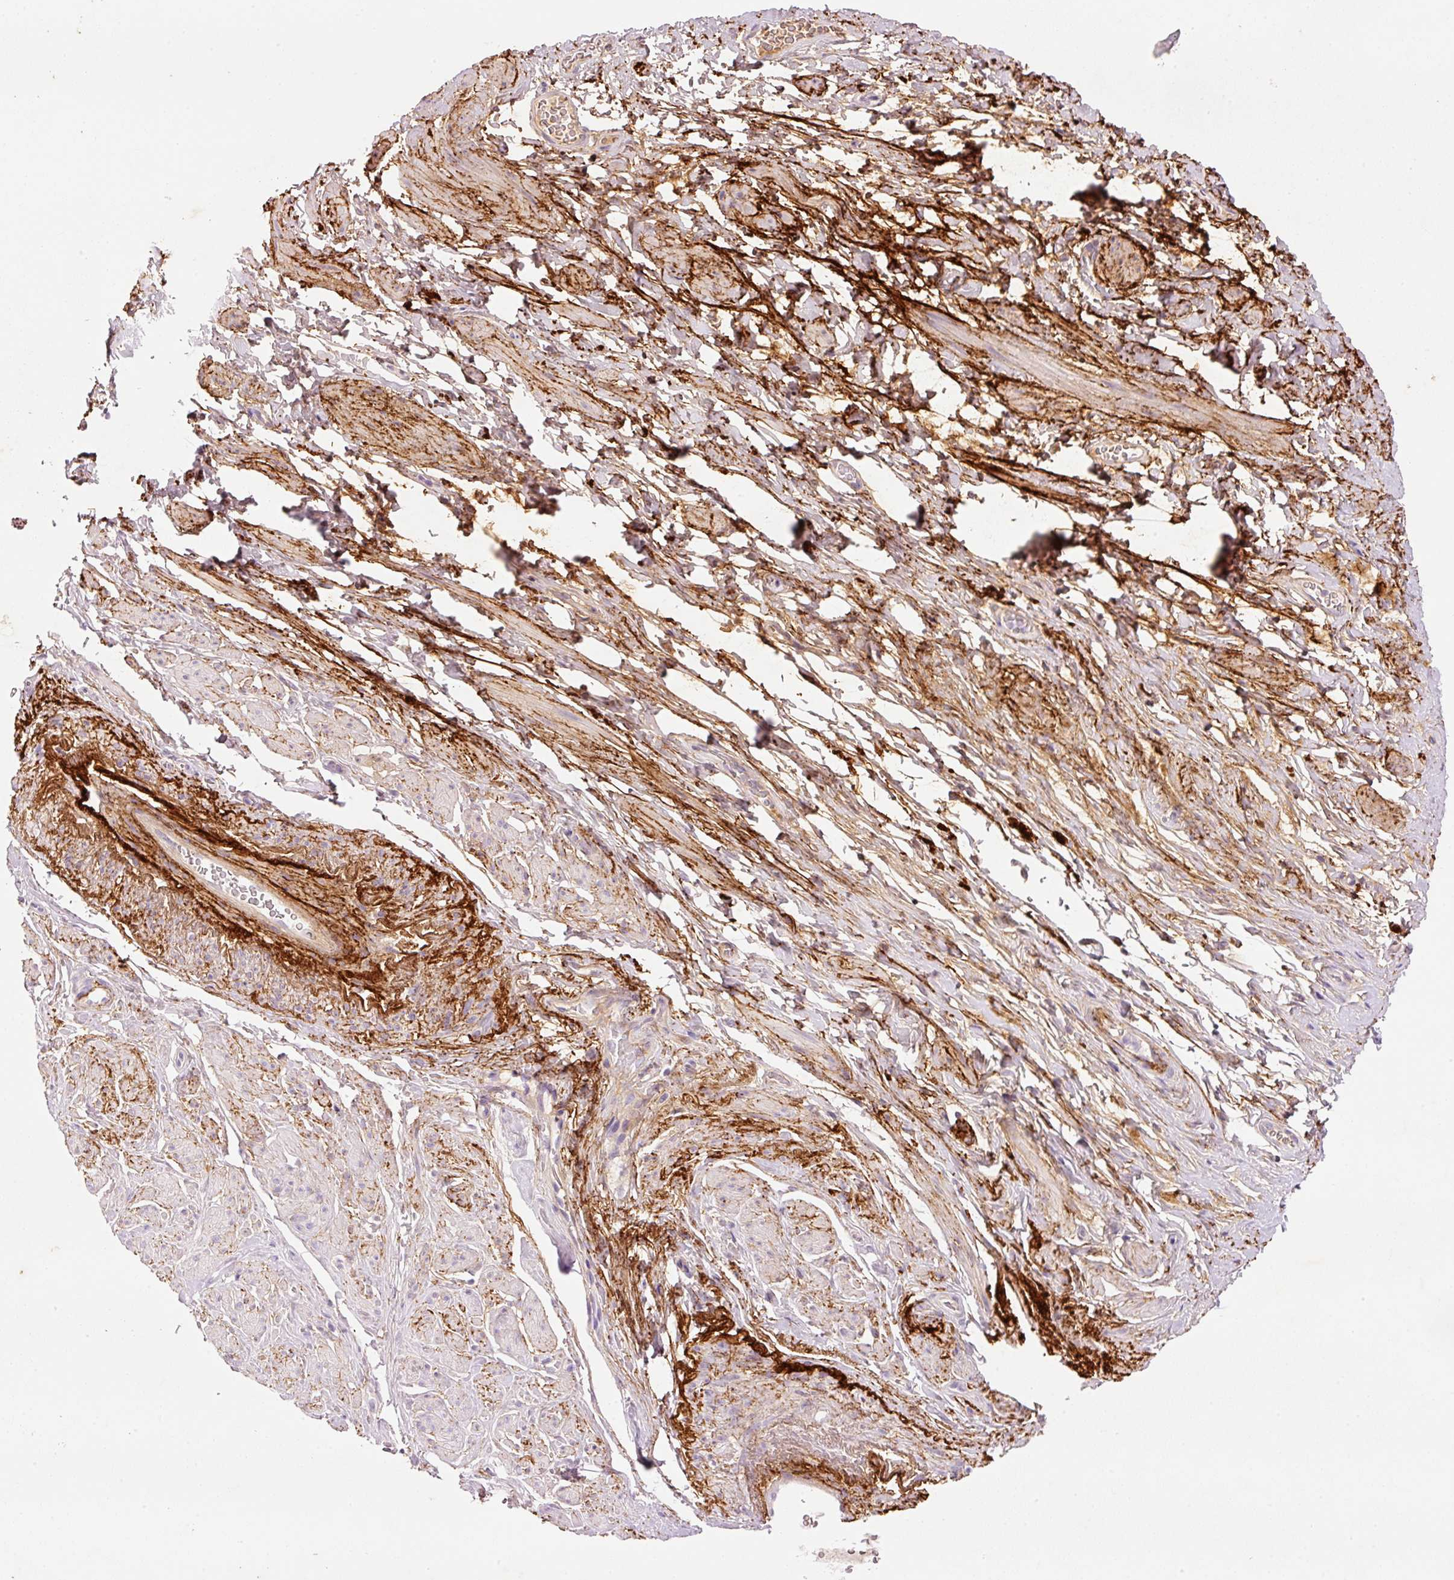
{"staining": {"intensity": "weak", "quantity": ">75%", "location": "cytoplasmic/membranous"}, "tissue": "smooth muscle", "cell_type": "Smooth muscle cells", "image_type": "normal", "snomed": [{"axis": "morphology", "description": "Normal tissue, NOS"}, {"axis": "topography", "description": "Smooth muscle"}, {"axis": "topography", "description": "Peripheral nerve tissue"}], "caption": "Smooth muscle cells demonstrate weak cytoplasmic/membranous expression in approximately >75% of cells in normal smooth muscle.", "gene": "MFAP4", "patient": {"sex": "male", "age": 69}}